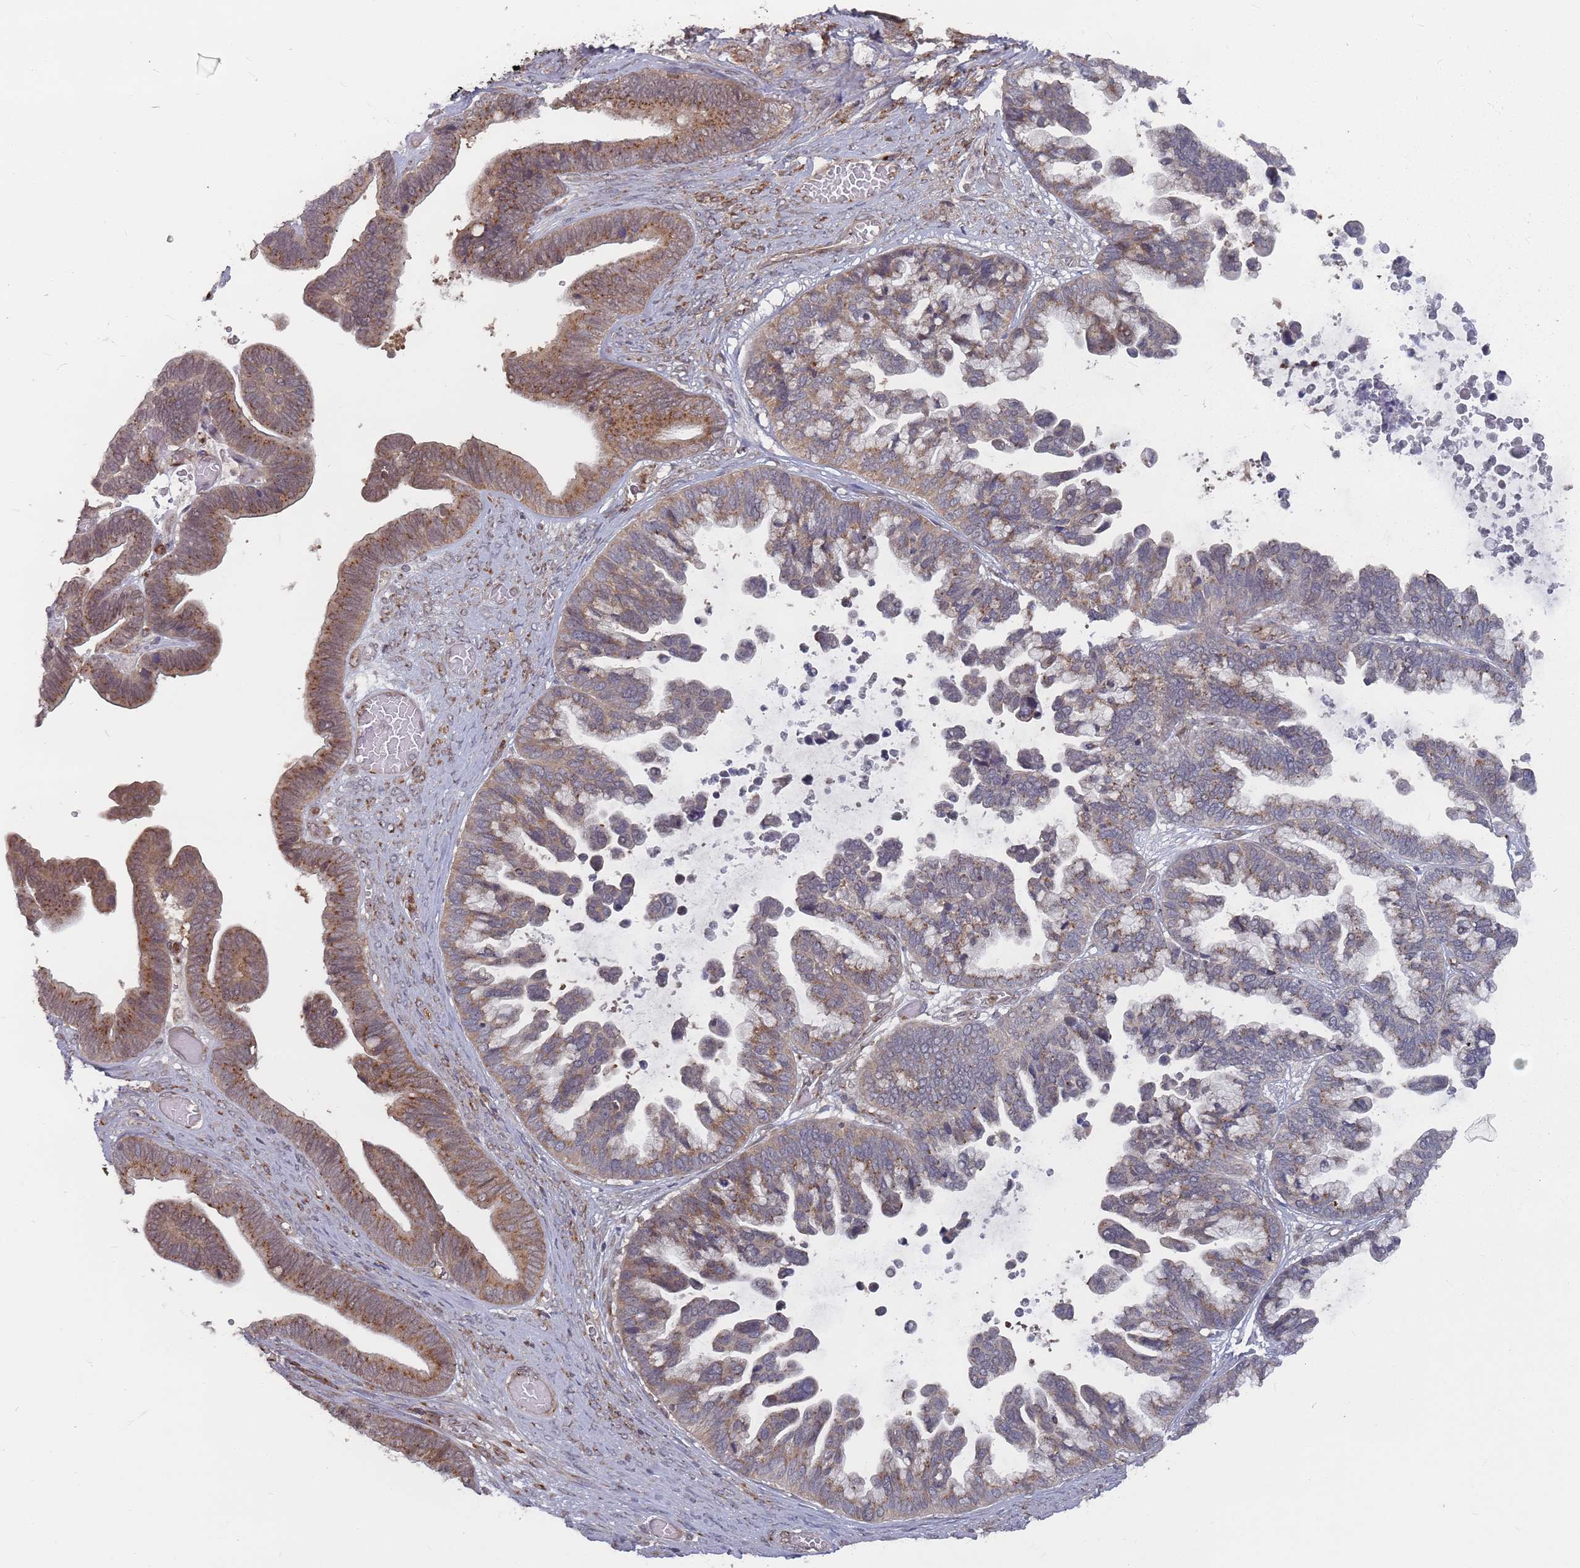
{"staining": {"intensity": "moderate", "quantity": ">75%", "location": "cytoplasmic/membranous"}, "tissue": "ovarian cancer", "cell_type": "Tumor cells", "image_type": "cancer", "snomed": [{"axis": "morphology", "description": "Cystadenocarcinoma, serous, NOS"}, {"axis": "topography", "description": "Ovary"}], "caption": "Immunohistochemistry micrograph of ovarian serous cystadenocarcinoma stained for a protein (brown), which displays medium levels of moderate cytoplasmic/membranous expression in about >75% of tumor cells.", "gene": "FMO4", "patient": {"sex": "female", "age": 56}}